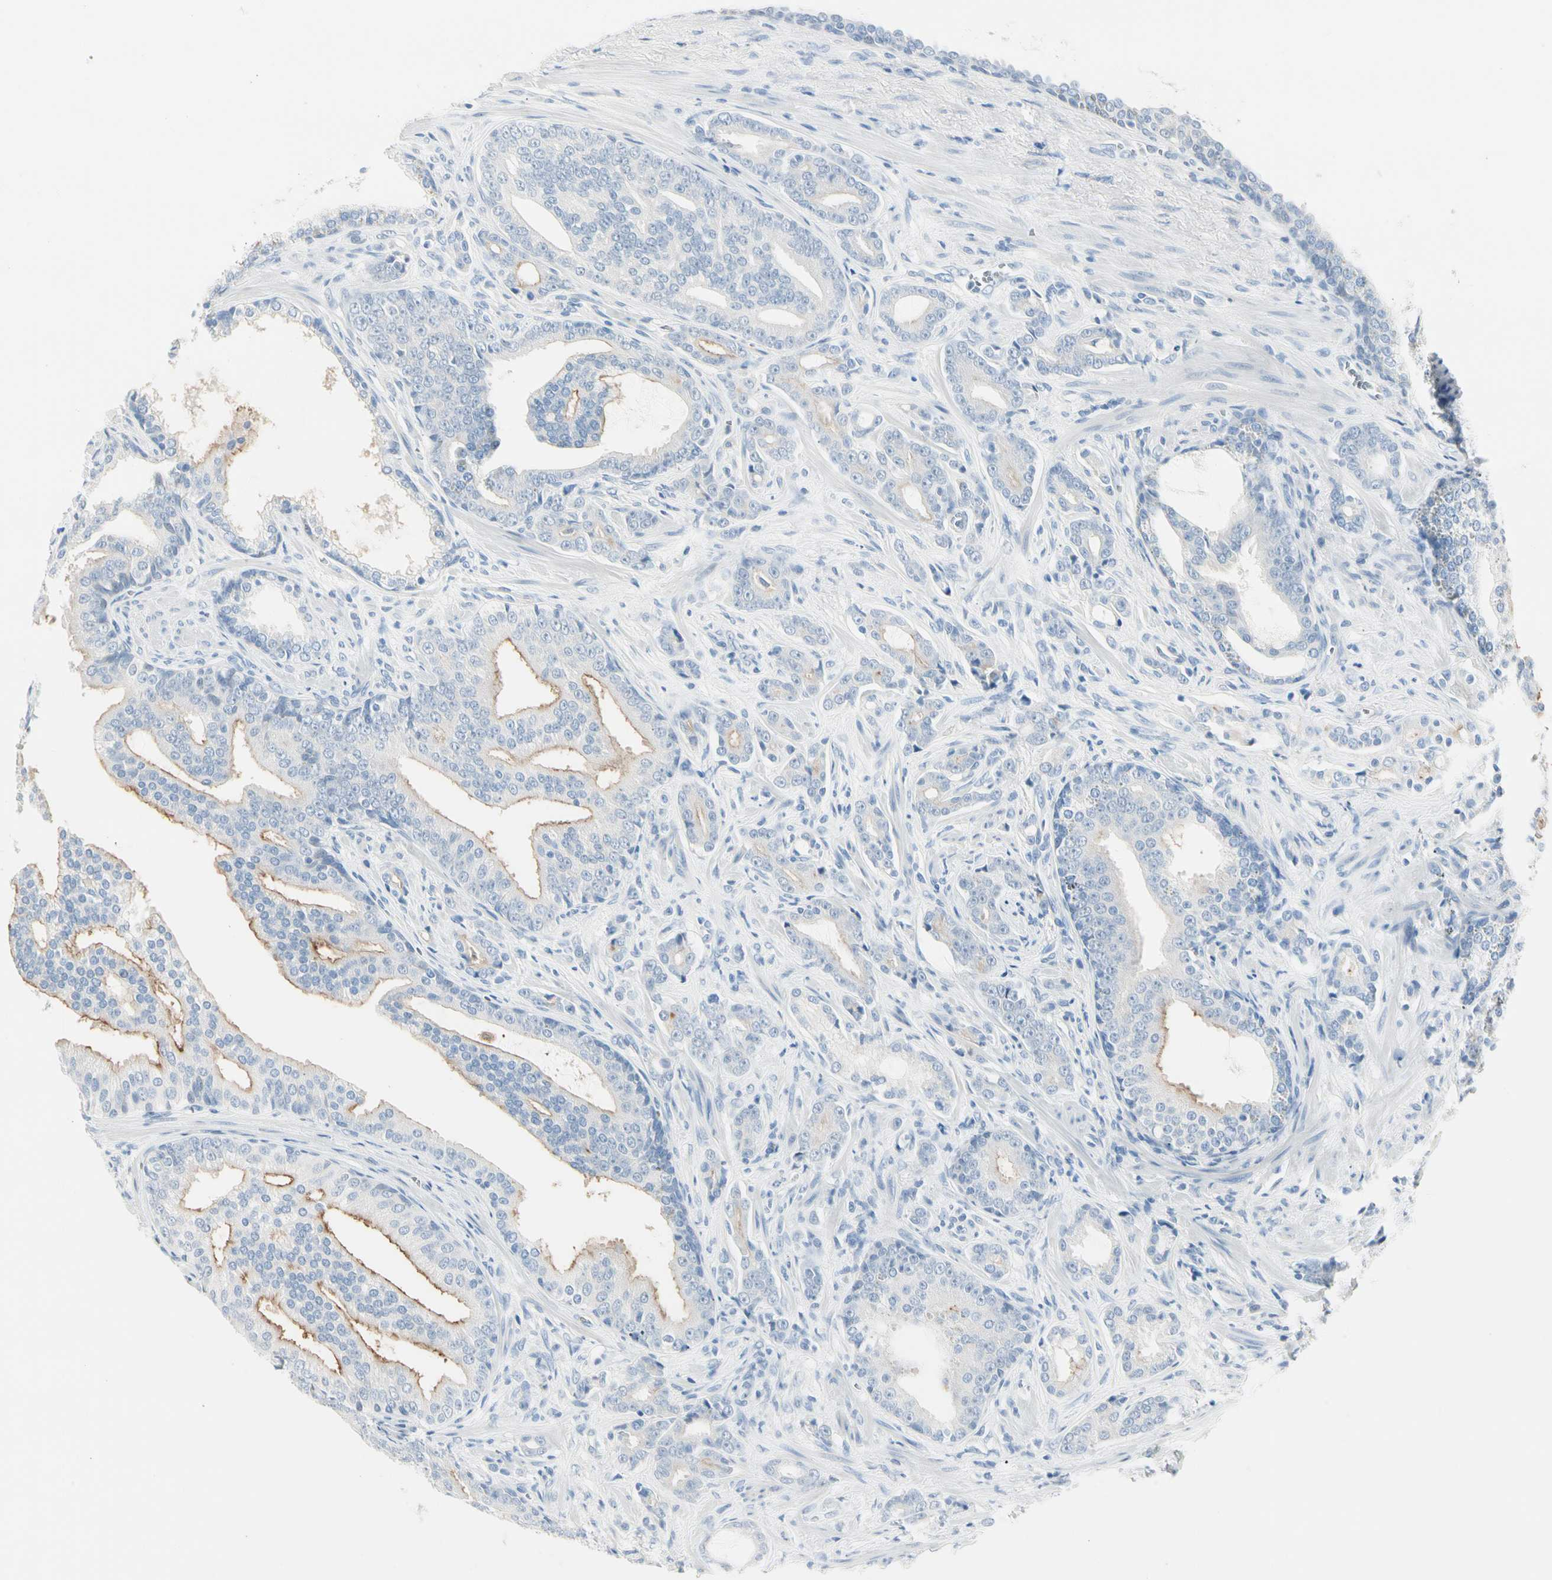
{"staining": {"intensity": "moderate", "quantity": "<25%", "location": "cytoplasmic/membranous"}, "tissue": "prostate cancer", "cell_type": "Tumor cells", "image_type": "cancer", "snomed": [{"axis": "morphology", "description": "Adenocarcinoma, Low grade"}, {"axis": "topography", "description": "Prostate"}], "caption": "Prostate low-grade adenocarcinoma stained for a protein (brown) exhibits moderate cytoplasmic/membranous positive positivity in about <25% of tumor cells.", "gene": "CA1", "patient": {"sex": "male", "age": 58}}